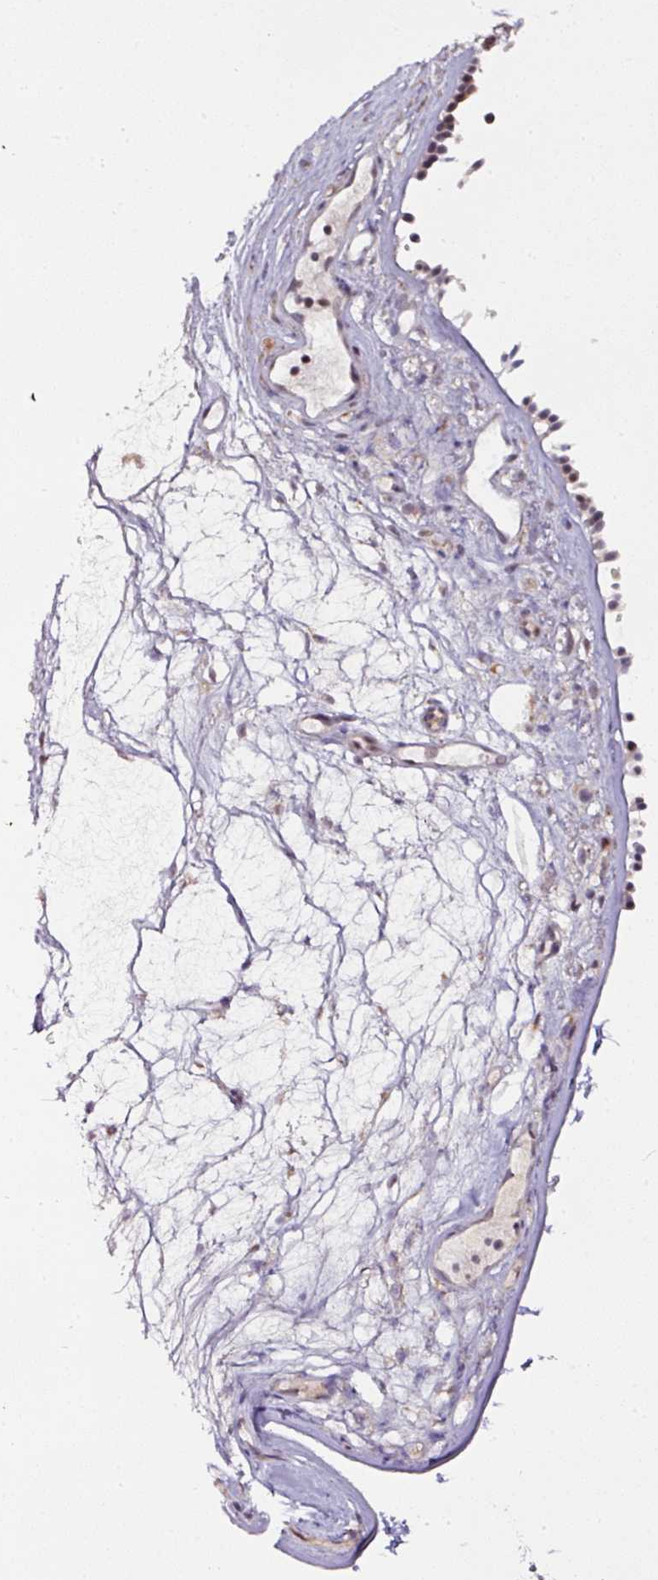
{"staining": {"intensity": "moderate", "quantity": ">75%", "location": "nuclear"}, "tissue": "nasopharynx", "cell_type": "Respiratory epithelial cells", "image_type": "normal", "snomed": [{"axis": "morphology", "description": "Normal tissue, NOS"}, {"axis": "topography", "description": "Nasopharynx"}], "caption": "Immunohistochemistry (IHC) histopathology image of normal nasopharynx stained for a protein (brown), which demonstrates medium levels of moderate nuclear positivity in about >75% of respiratory epithelial cells.", "gene": "KLF16", "patient": {"sex": "male", "age": 63}}